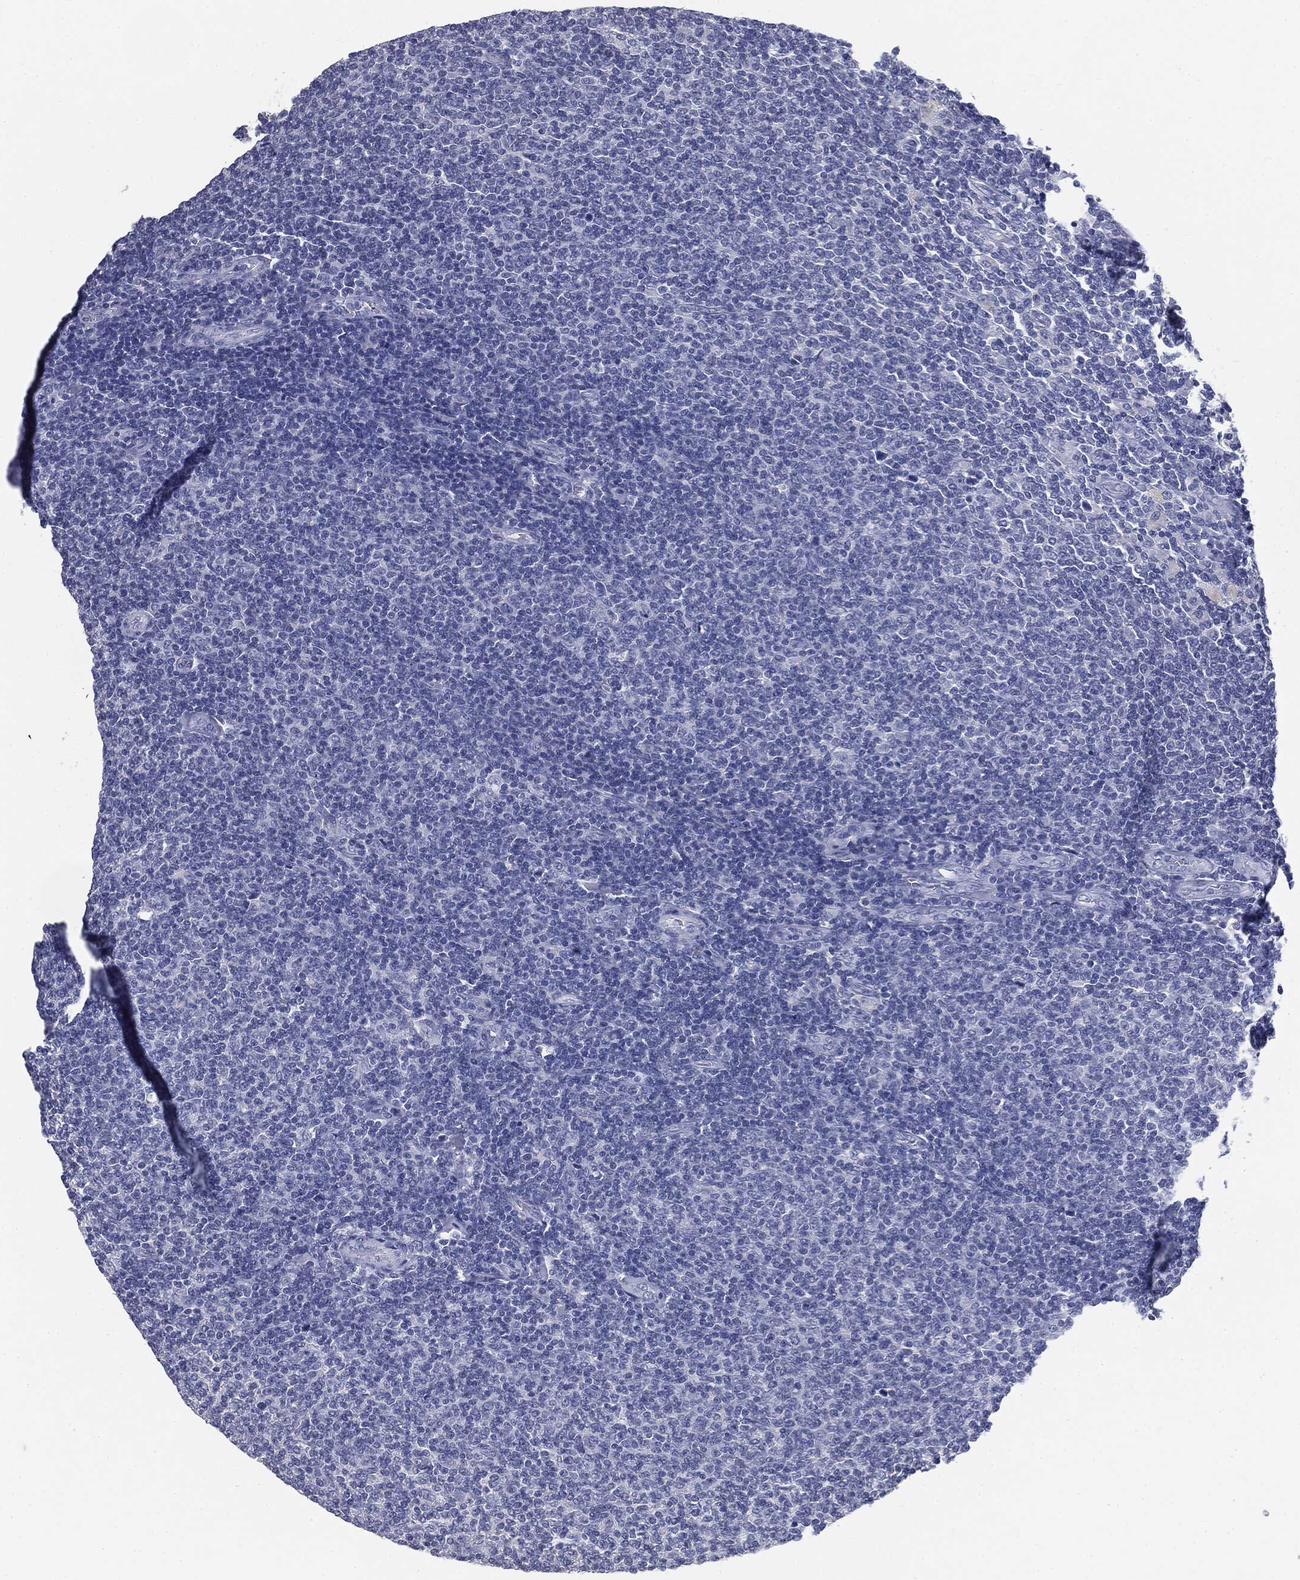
{"staining": {"intensity": "negative", "quantity": "none", "location": "none"}, "tissue": "lymphoma", "cell_type": "Tumor cells", "image_type": "cancer", "snomed": [{"axis": "morphology", "description": "Malignant lymphoma, non-Hodgkin's type, Low grade"}, {"axis": "topography", "description": "Lymph node"}], "caption": "Micrograph shows no protein positivity in tumor cells of lymphoma tissue.", "gene": "MUC1", "patient": {"sex": "male", "age": 52}}